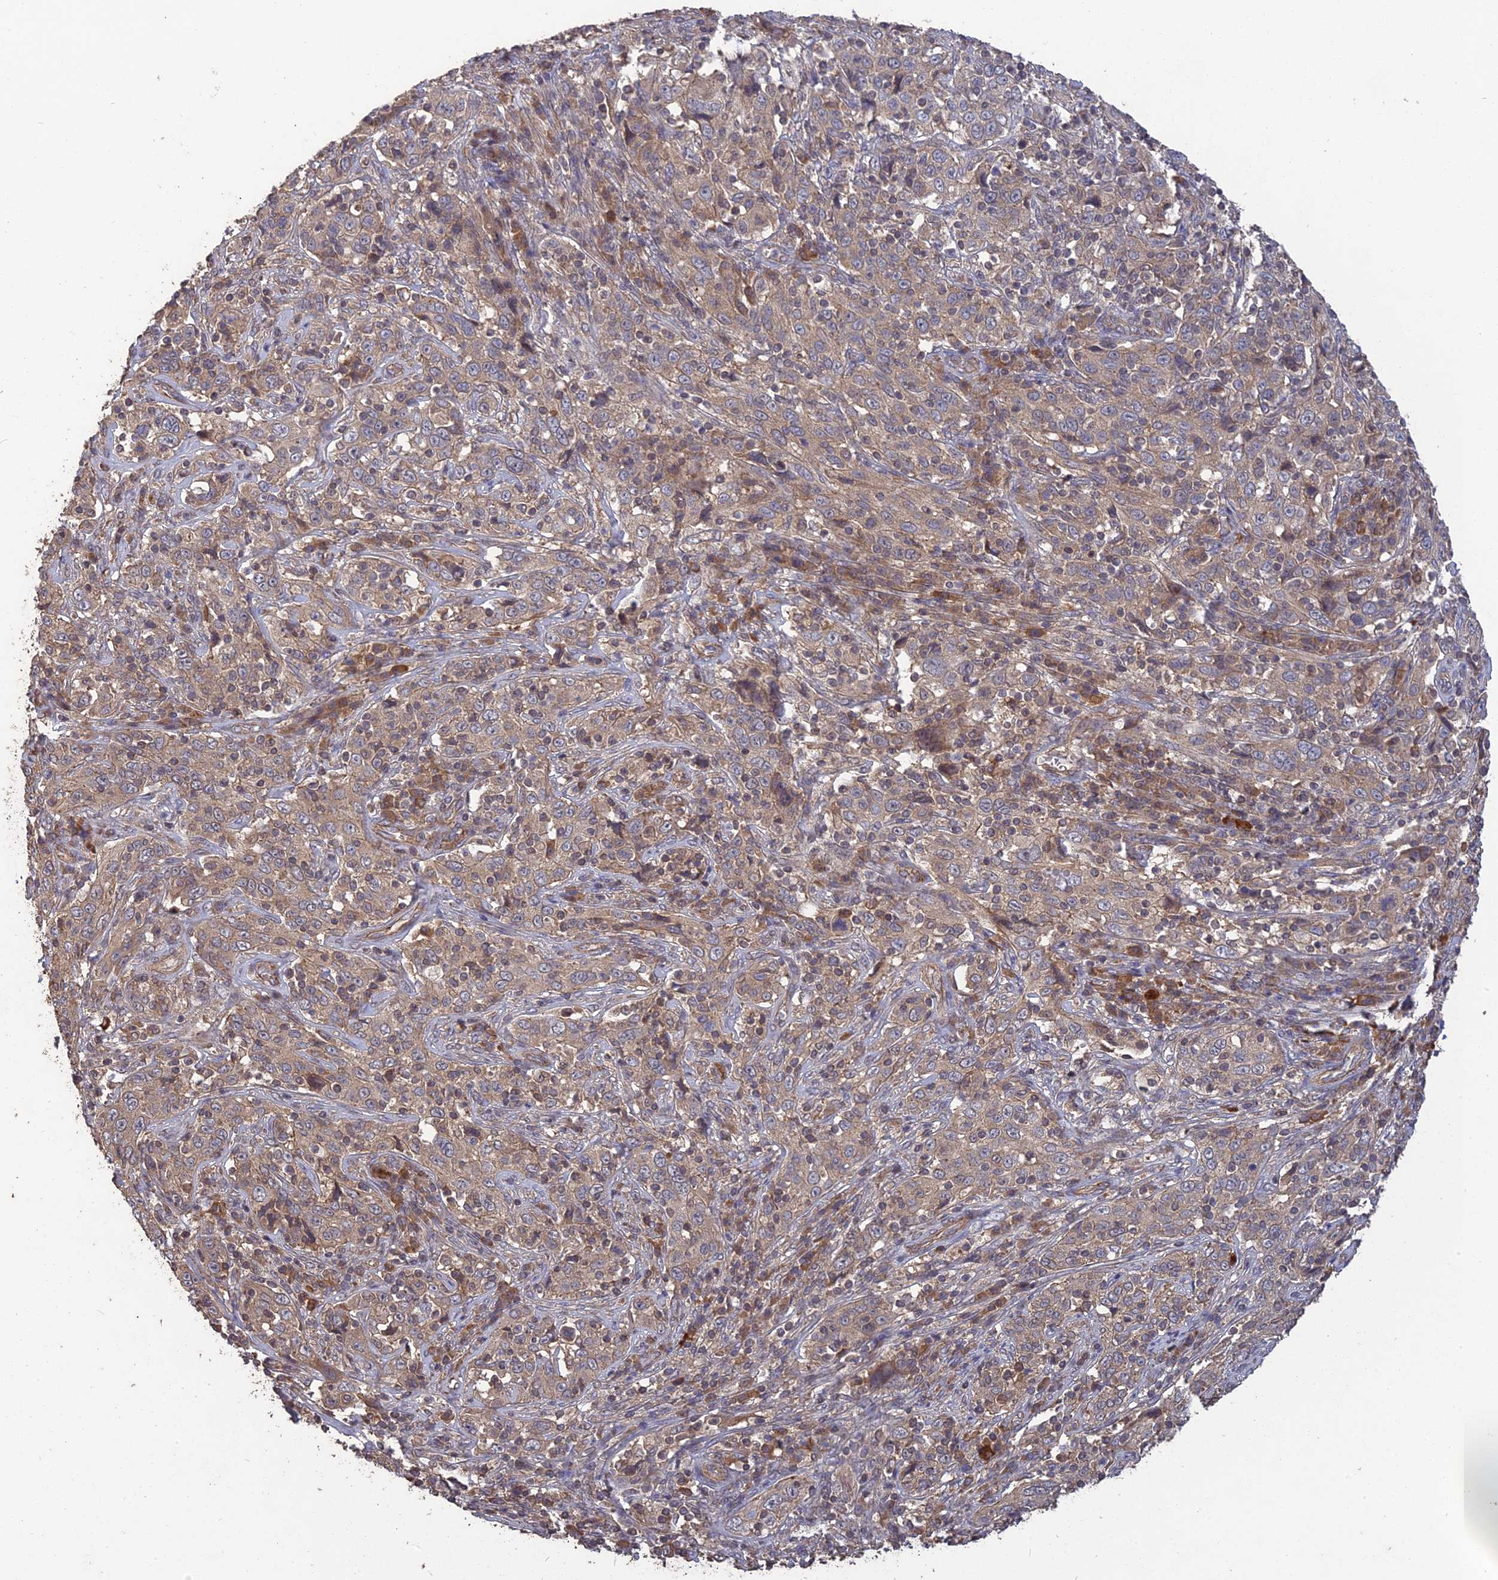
{"staining": {"intensity": "weak", "quantity": "25%-75%", "location": "cytoplasmic/membranous"}, "tissue": "cervical cancer", "cell_type": "Tumor cells", "image_type": "cancer", "snomed": [{"axis": "morphology", "description": "Squamous cell carcinoma, NOS"}, {"axis": "topography", "description": "Cervix"}], "caption": "Protein expression analysis of human cervical cancer reveals weak cytoplasmic/membranous staining in approximately 25%-75% of tumor cells. (Brightfield microscopy of DAB IHC at high magnification).", "gene": "ARHGAP40", "patient": {"sex": "female", "age": 46}}